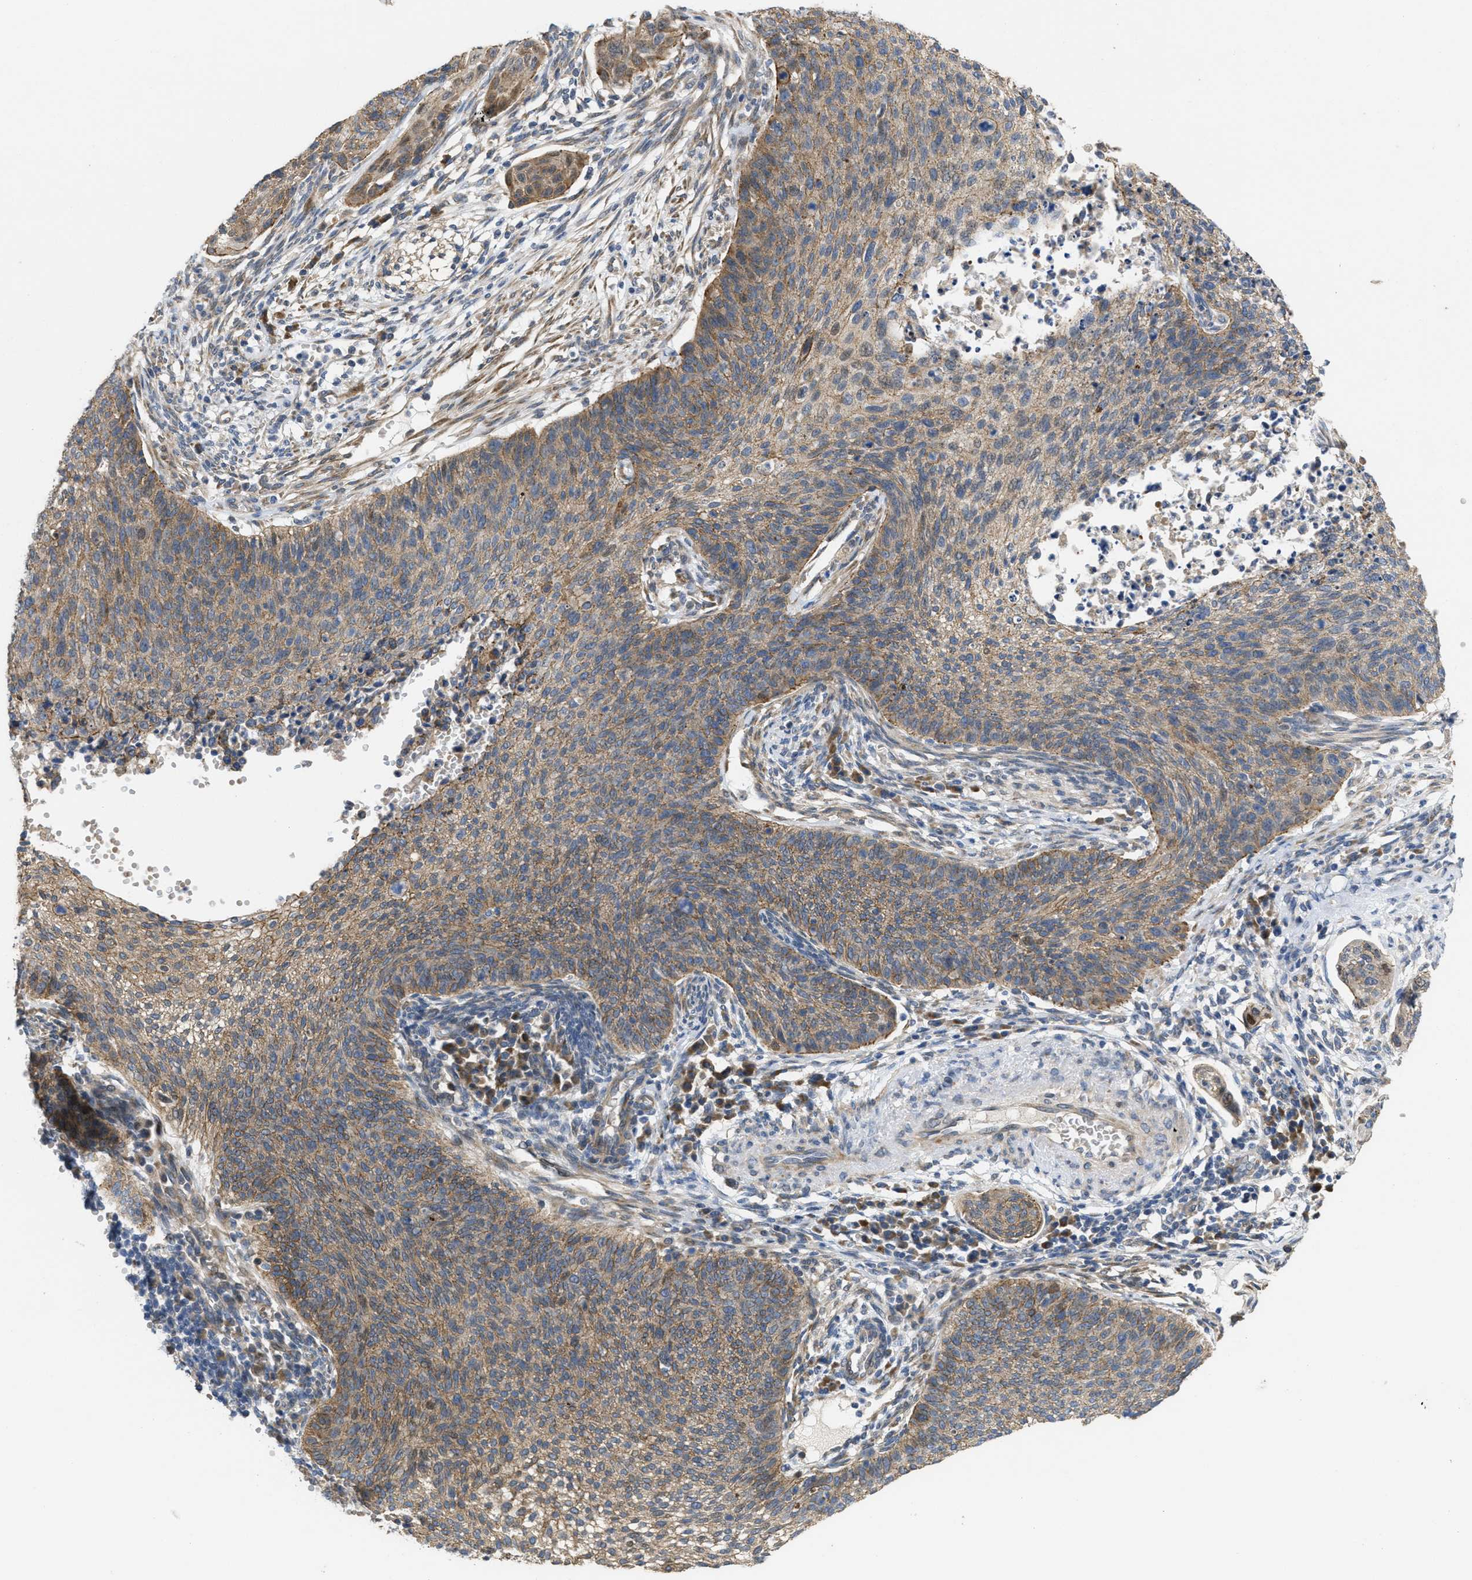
{"staining": {"intensity": "moderate", "quantity": ">75%", "location": "cytoplasmic/membranous,nuclear"}, "tissue": "cervical cancer", "cell_type": "Tumor cells", "image_type": "cancer", "snomed": [{"axis": "morphology", "description": "Squamous cell carcinoma, NOS"}, {"axis": "topography", "description": "Cervix"}], "caption": "Immunohistochemistry micrograph of neoplastic tissue: squamous cell carcinoma (cervical) stained using immunohistochemistry (IHC) displays medium levels of moderate protein expression localized specifically in the cytoplasmic/membranous and nuclear of tumor cells, appearing as a cytoplasmic/membranous and nuclear brown color.", "gene": "CDPF1", "patient": {"sex": "female", "age": 70}}